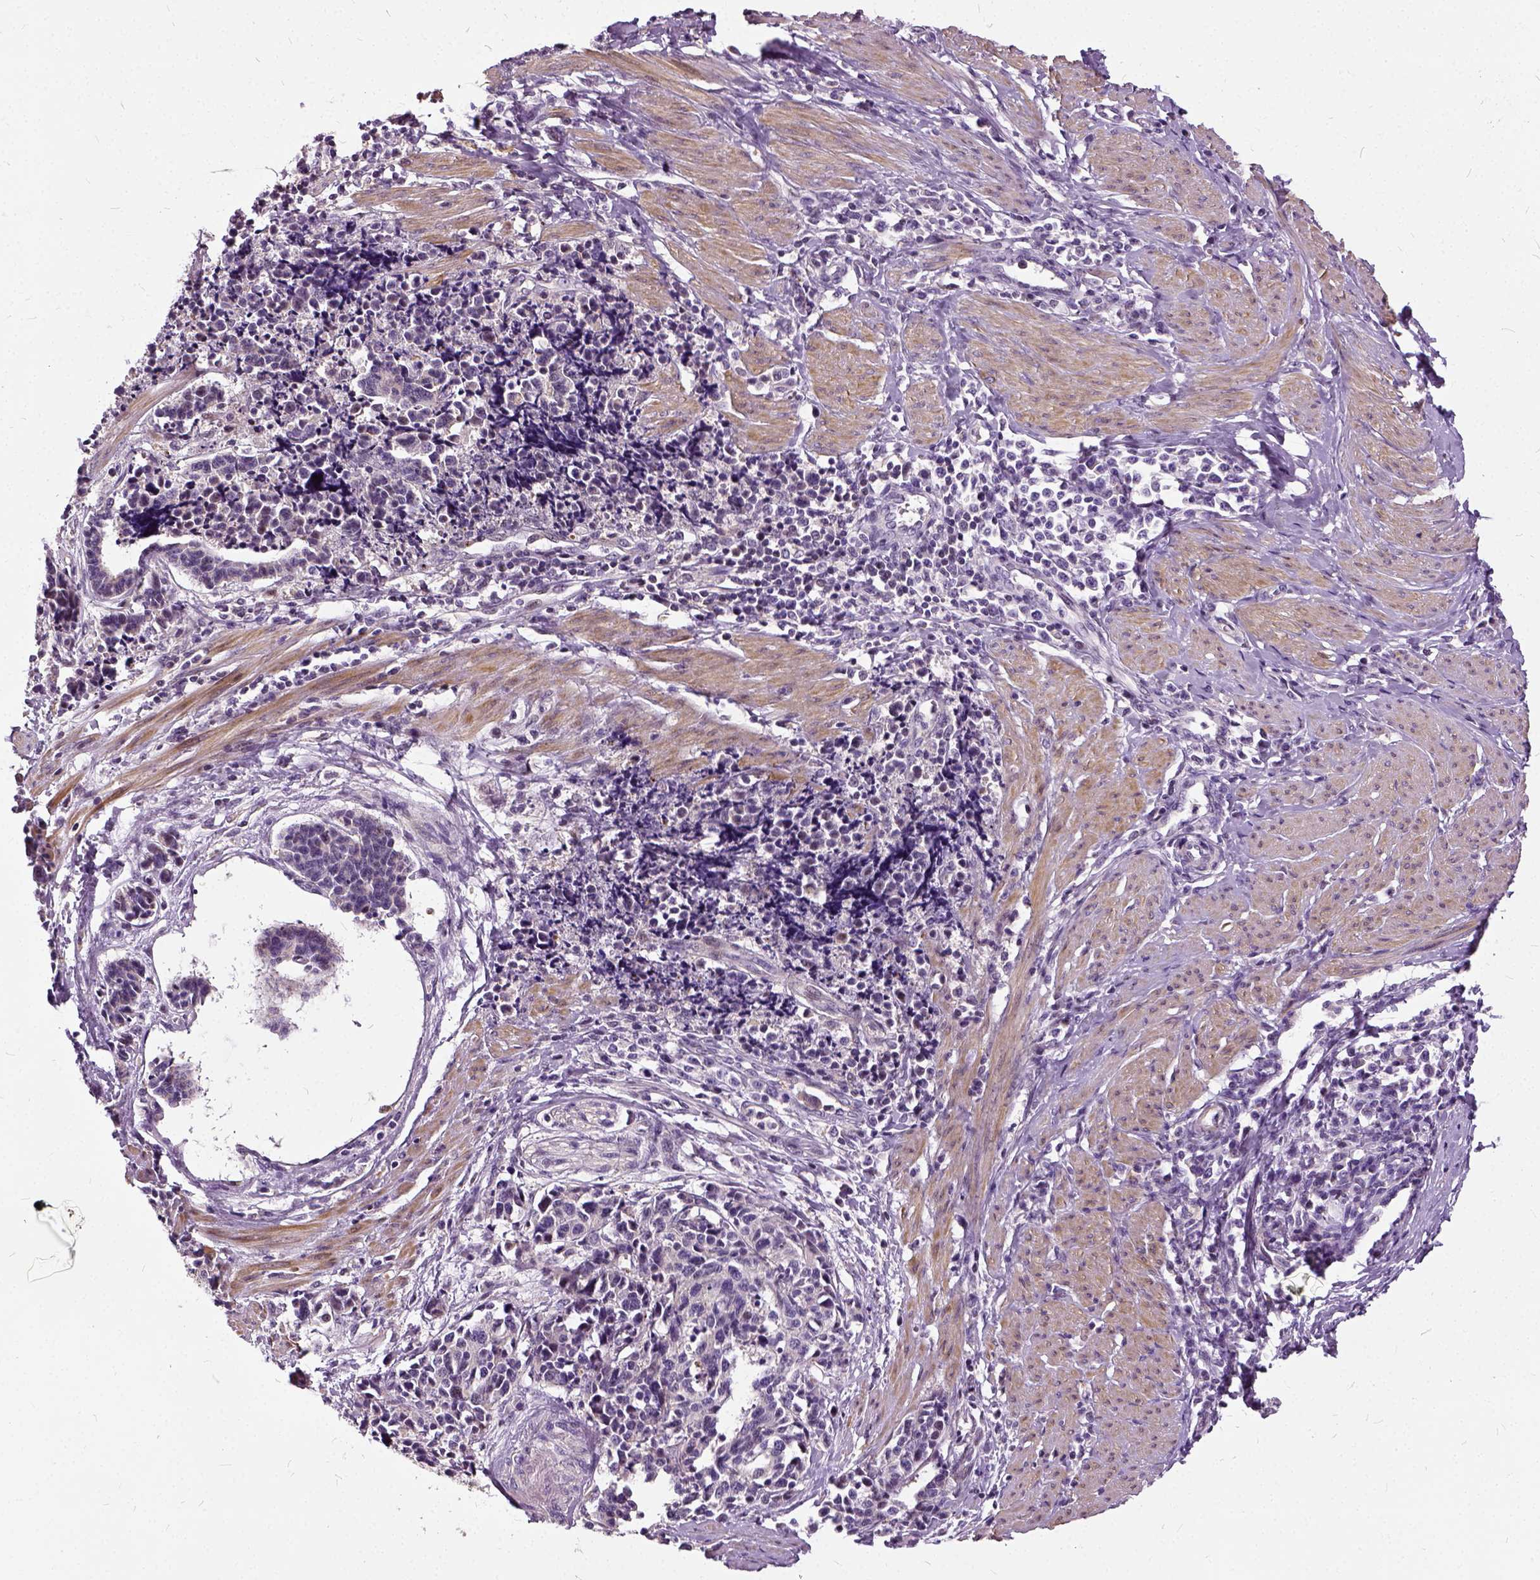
{"staining": {"intensity": "negative", "quantity": "none", "location": "none"}, "tissue": "cervical cancer", "cell_type": "Tumor cells", "image_type": "cancer", "snomed": [{"axis": "morphology", "description": "Squamous cell carcinoma, NOS"}, {"axis": "topography", "description": "Cervix"}], "caption": "This photomicrograph is of cervical cancer (squamous cell carcinoma) stained with IHC to label a protein in brown with the nuclei are counter-stained blue. There is no expression in tumor cells. The staining was performed using DAB (3,3'-diaminobenzidine) to visualize the protein expression in brown, while the nuclei were stained in blue with hematoxylin (Magnification: 20x).", "gene": "ILRUN", "patient": {"sex": "female", "age": 35}}